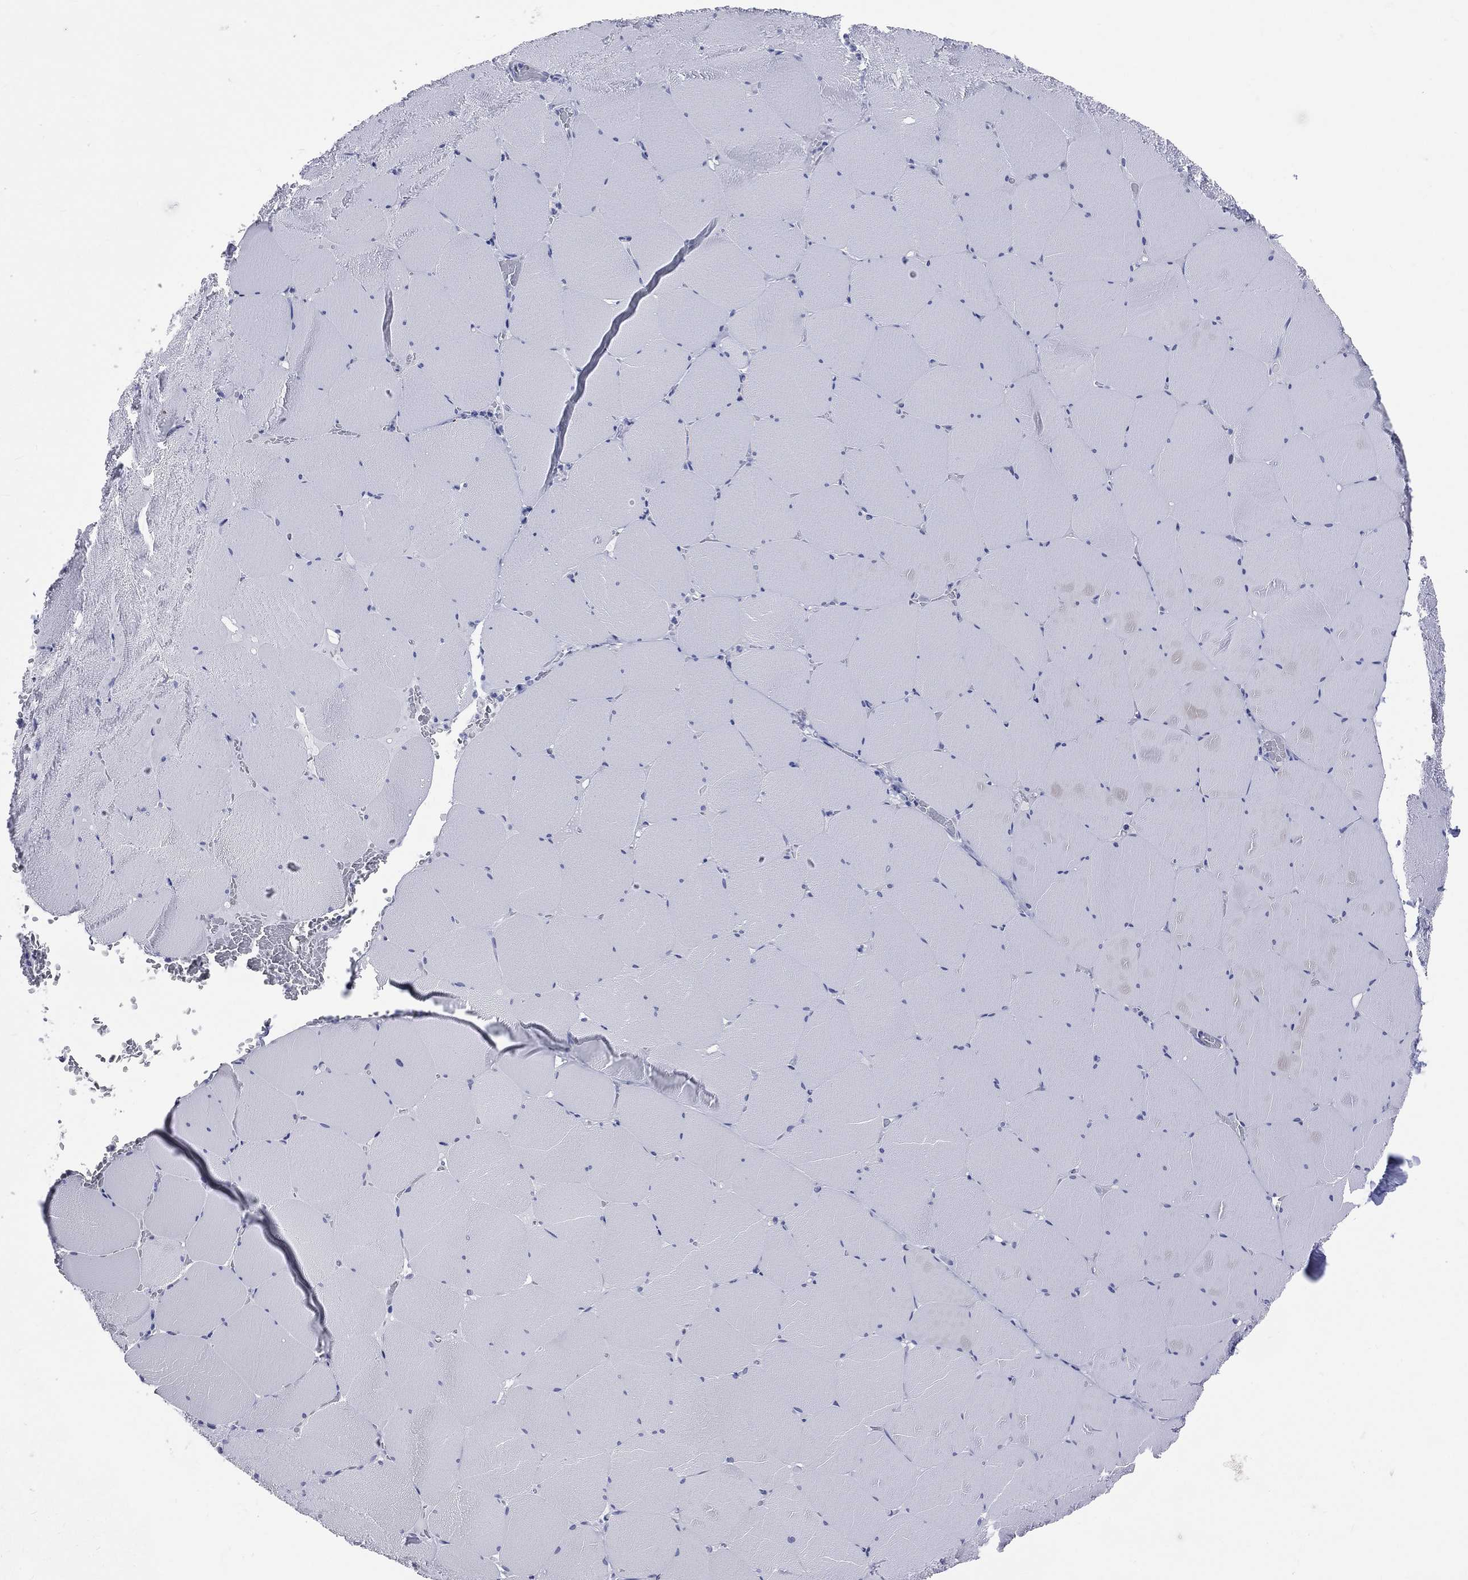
{"staining": {"intensity": "negative", "quantity": "none", "location": "none"}, "tissue": "skeletal muscle", "cell_type": "Myocytes", "image_type": "normal", "snomed": [{"axis": "morphology", "description": "Normal tissue, NOS"}, {"axis": "morphology", "description": "Malignant melanoma, Metastatic site"}, {"axis": "topography", "description": "Skeletal muscle"}], "caption": "Immunohistochemistry (IHC) image of benign skeletal muscle: skeletal muscle stained with DAB exhibits no significant protein positivity in myocytes.", "gene": "MLLT10", "patient": {"sex": "male", "age": 50}}